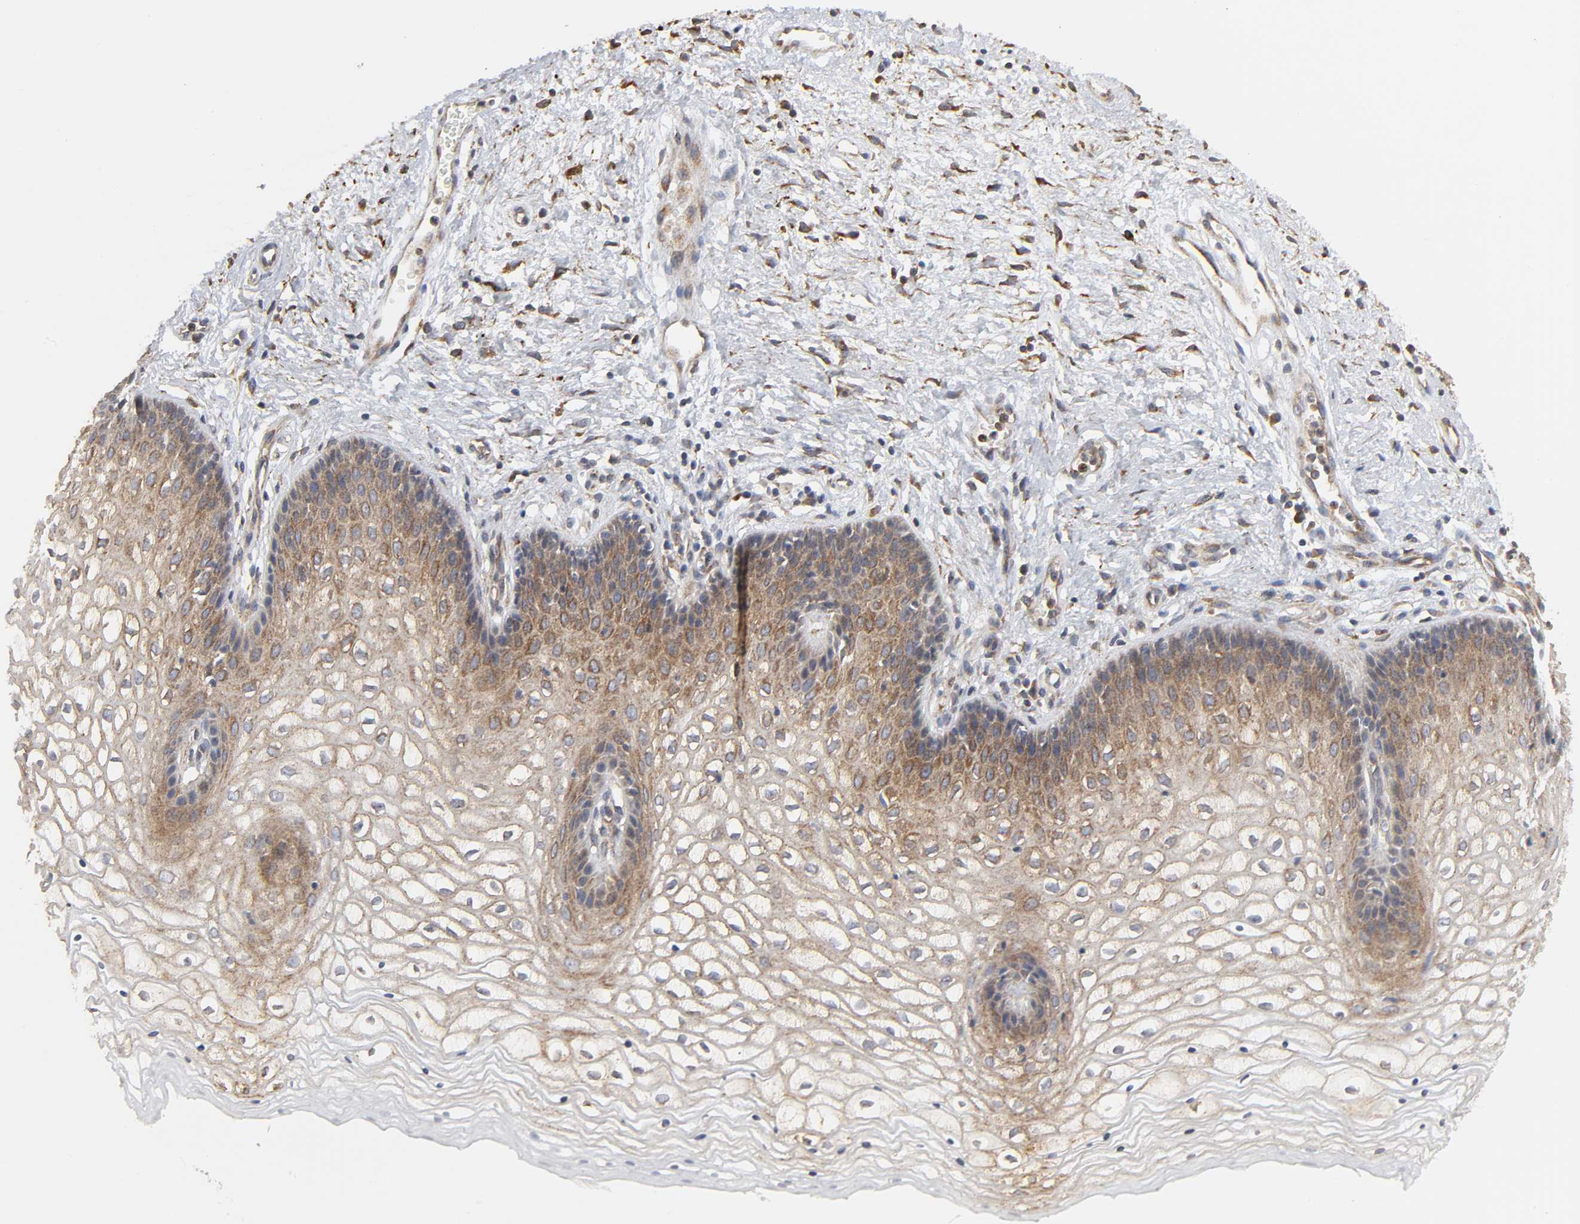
{"staining": {"intensity": "moderate", "quantity": ">75%", "location": "cytoplasmic/membranous"}, "tissue": "vagina", "cell_type": "Squamous epithelial cells", "image_type": "normal", "snomed": [{"axis": "morphology", "description": "Normal tissue, NOS"}, {"axis": "topography", "description": "Vagina"}], "caption": "Vagina stained for a protein (brown) reveals moderate cytoplasmic/membranous positive positivity in about >75% of squamous epithelial cells.", "gene": "POR", "patient": {"sex": "female", "age": 34}}